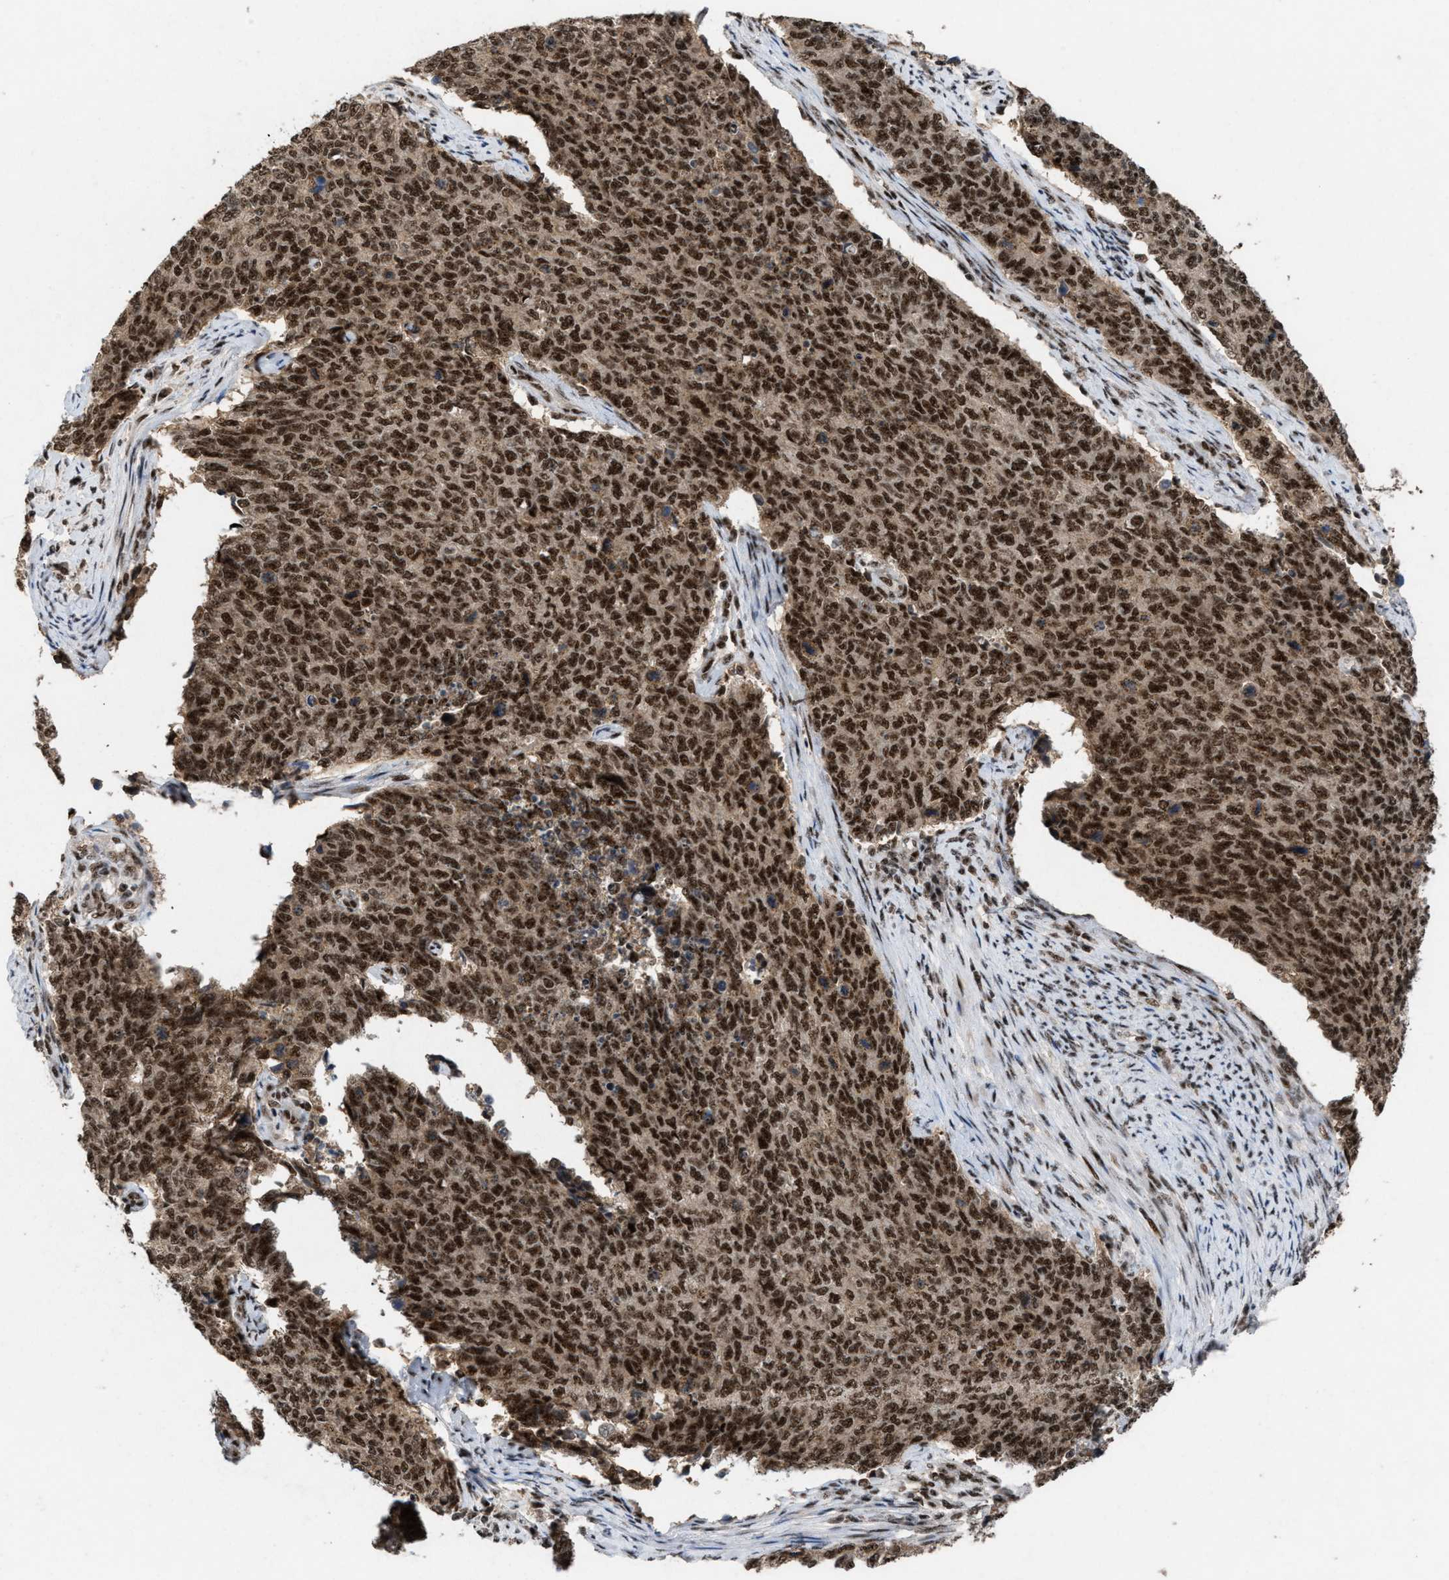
{"staining": {"intensity": "strong", "quantity": ">75%", "location": "cytoplasmic/membranous,nuclear"}, "tissue": "cervical cancer", "cell_type": "Tumor cells", "image_type": "cancer", "snomed": [{"axis": "morphology", "description": "Squamous cell carcinoma, NOS"}, {"axis": "topography", "description": "Cervix"}], "caption": "High-power microscopy captured an immunohistochemistry (IHC) photomicrograph of cervical cancer, revealing strong cytoplasmic/membranous and nuclear positivity in about >75% of tumor cells.", "gene": "PRPF4", "patient": {"sex": "female", "age": 63}}